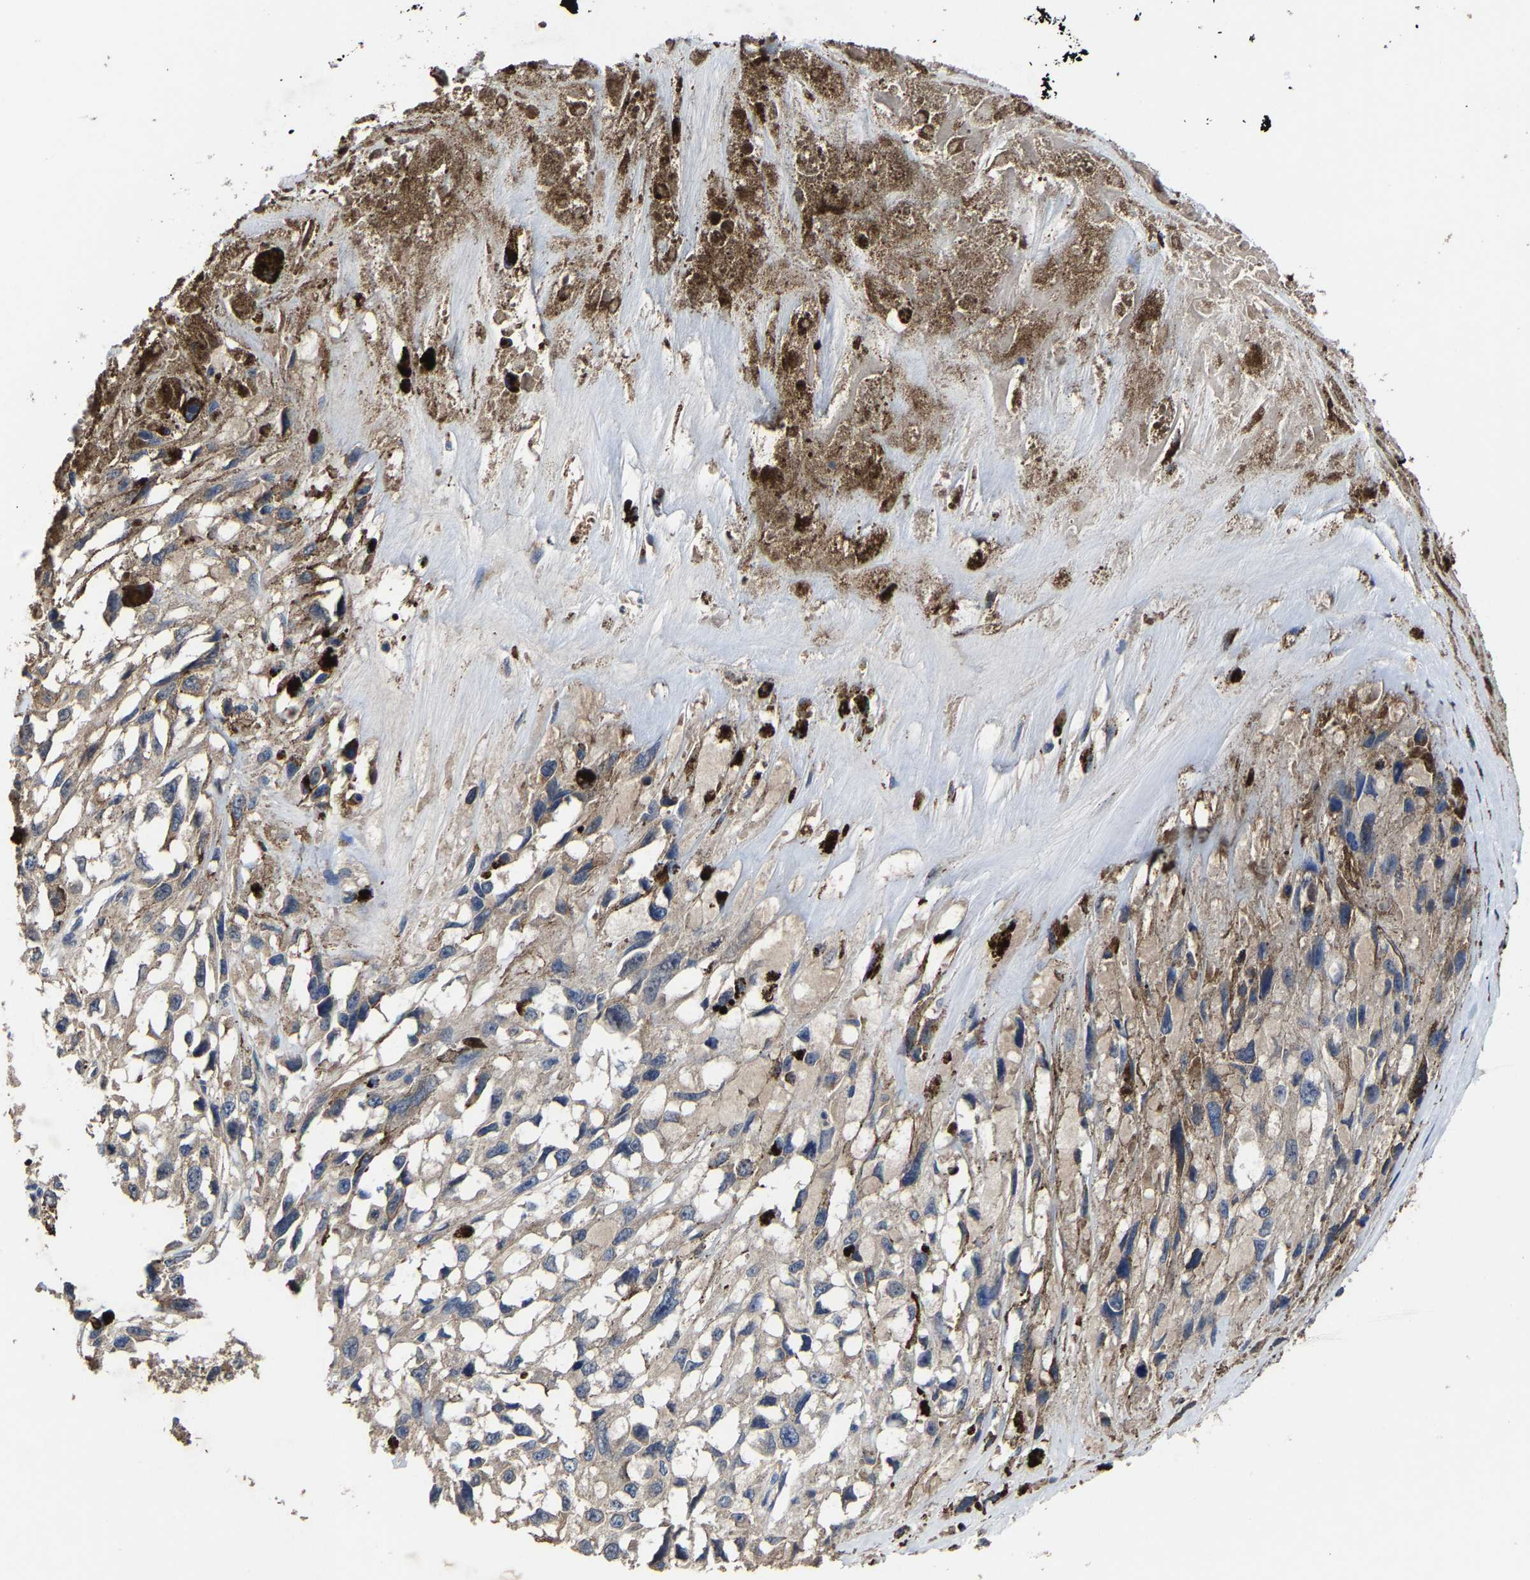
{"staining": {"intensity": "weak", "quantity": "<25%", "location": "cytoplasmic/membranous"}, "tissue": "melanoma", "cell_type": "Tumor cells", "image_type": "cancer", "snomed": [{"axis": "morphology", "description": "Malignant melanoma, Metastatic site"}, {"axis": "topography", "description": "Lymph node"}], "caption": "IHC of malignant melanoma (metastatic site) shows no expression in tumor cells. Brightfield microscopy of immunohistochemistry (IHC) stained with DAB (3,3'-diaminobenzidine) (brown) and hematoxylin (blue), captured at high magnification.", "gene": "EBAG9", "patient": {"sex": "male", "age": 59}}